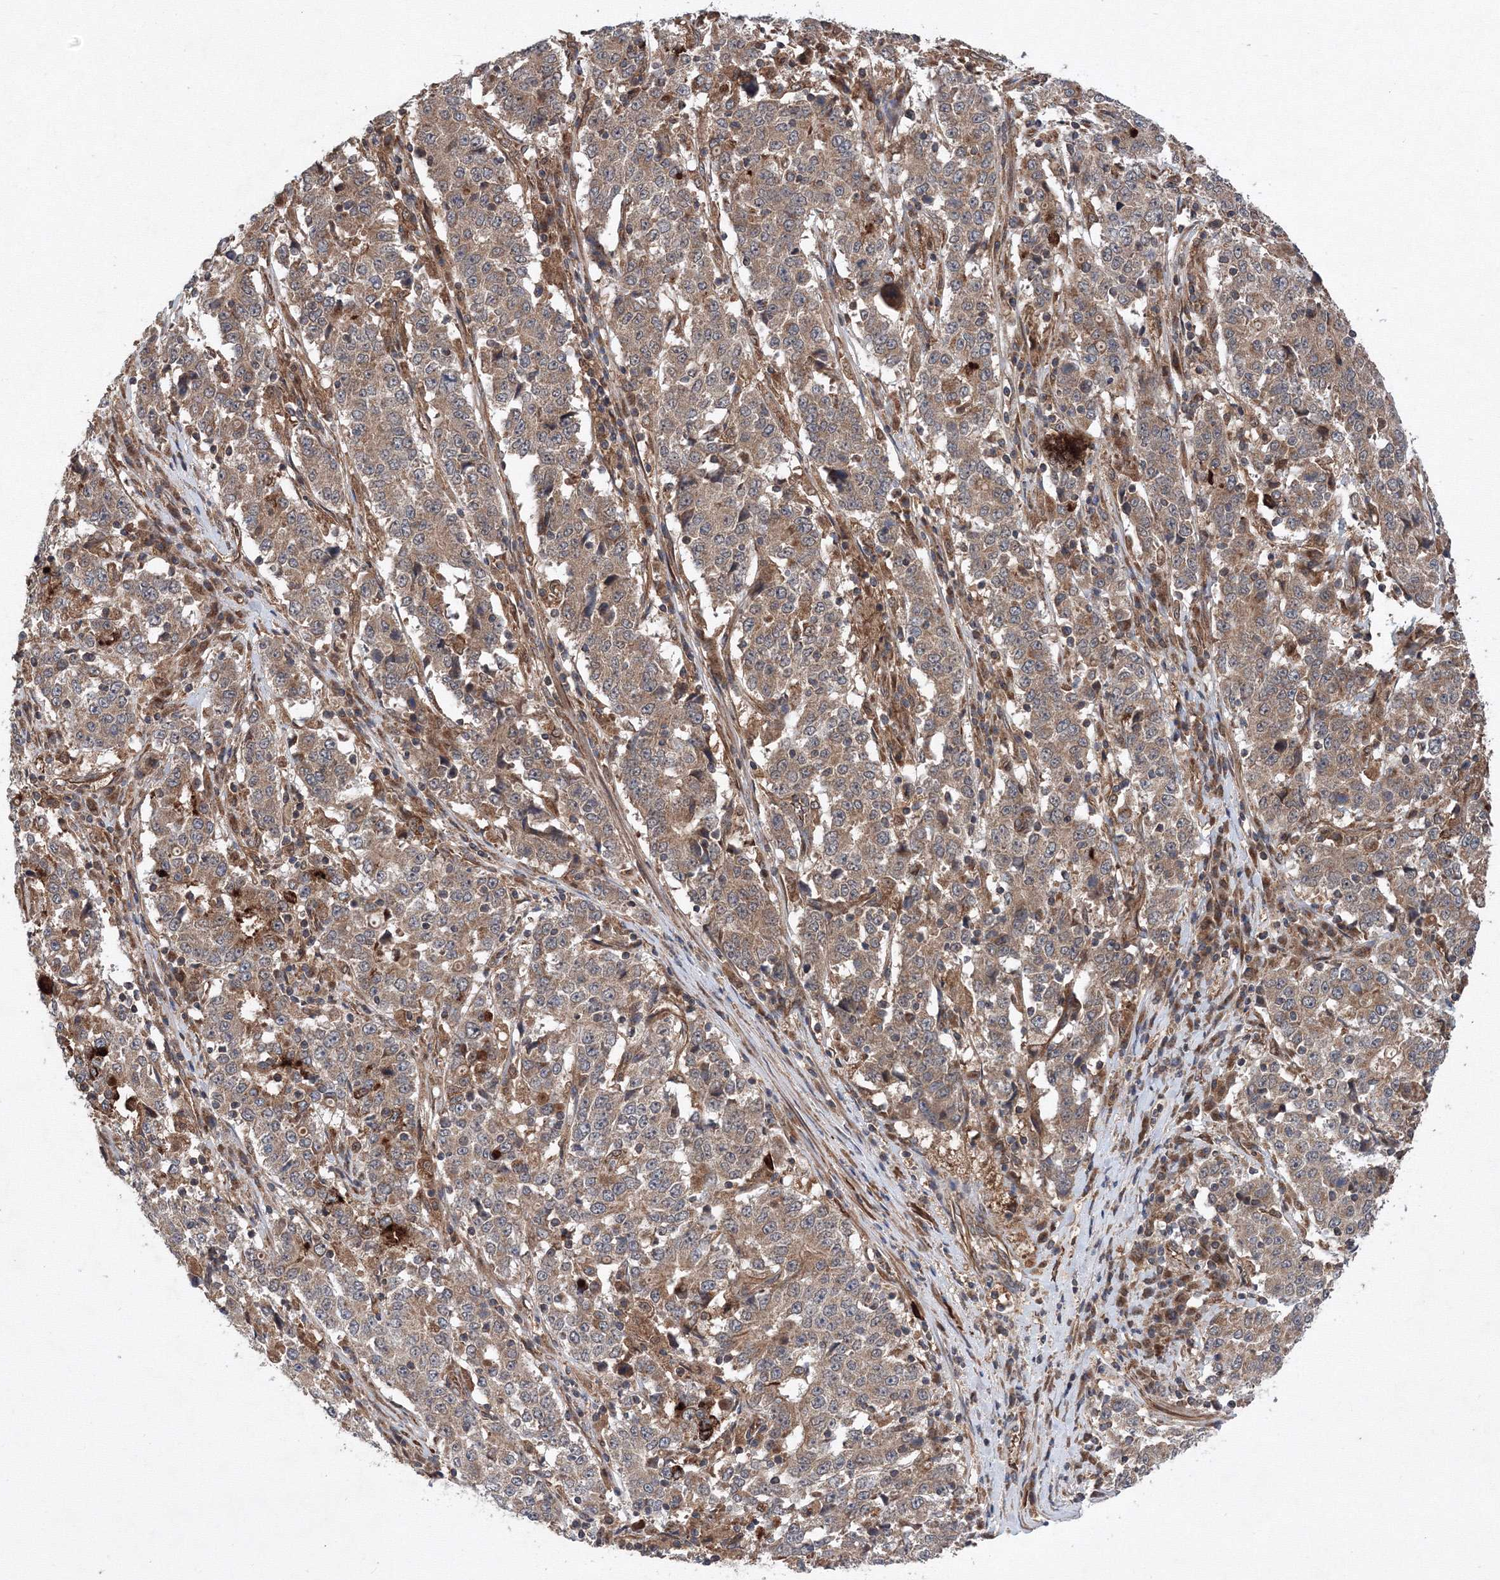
{"staining": {"intensity": "weak", "quantity": ">75%", "location": "cytoplasmic/membranous"}, "tissue": "stomach cancer", "cell_type": "Tumor cells", "image_type": "cancer", "snomed": [{"axis": "morphology", "description": "Adenocarcinoma, NOS"}, {"axis": "topography", "description": "Stomach"}], "caption": "The histopathology image displays immunohistochemical staining of stomach cancer (adenocarcinoma). There is weak cytoplasmic/membranous expression is identified in about >75% of tumor cells. (DAB = brown stain, brightfield microscopy at high magnification).", "gene": "ATG3", "patient": {"sex": "male", "age": 59}}